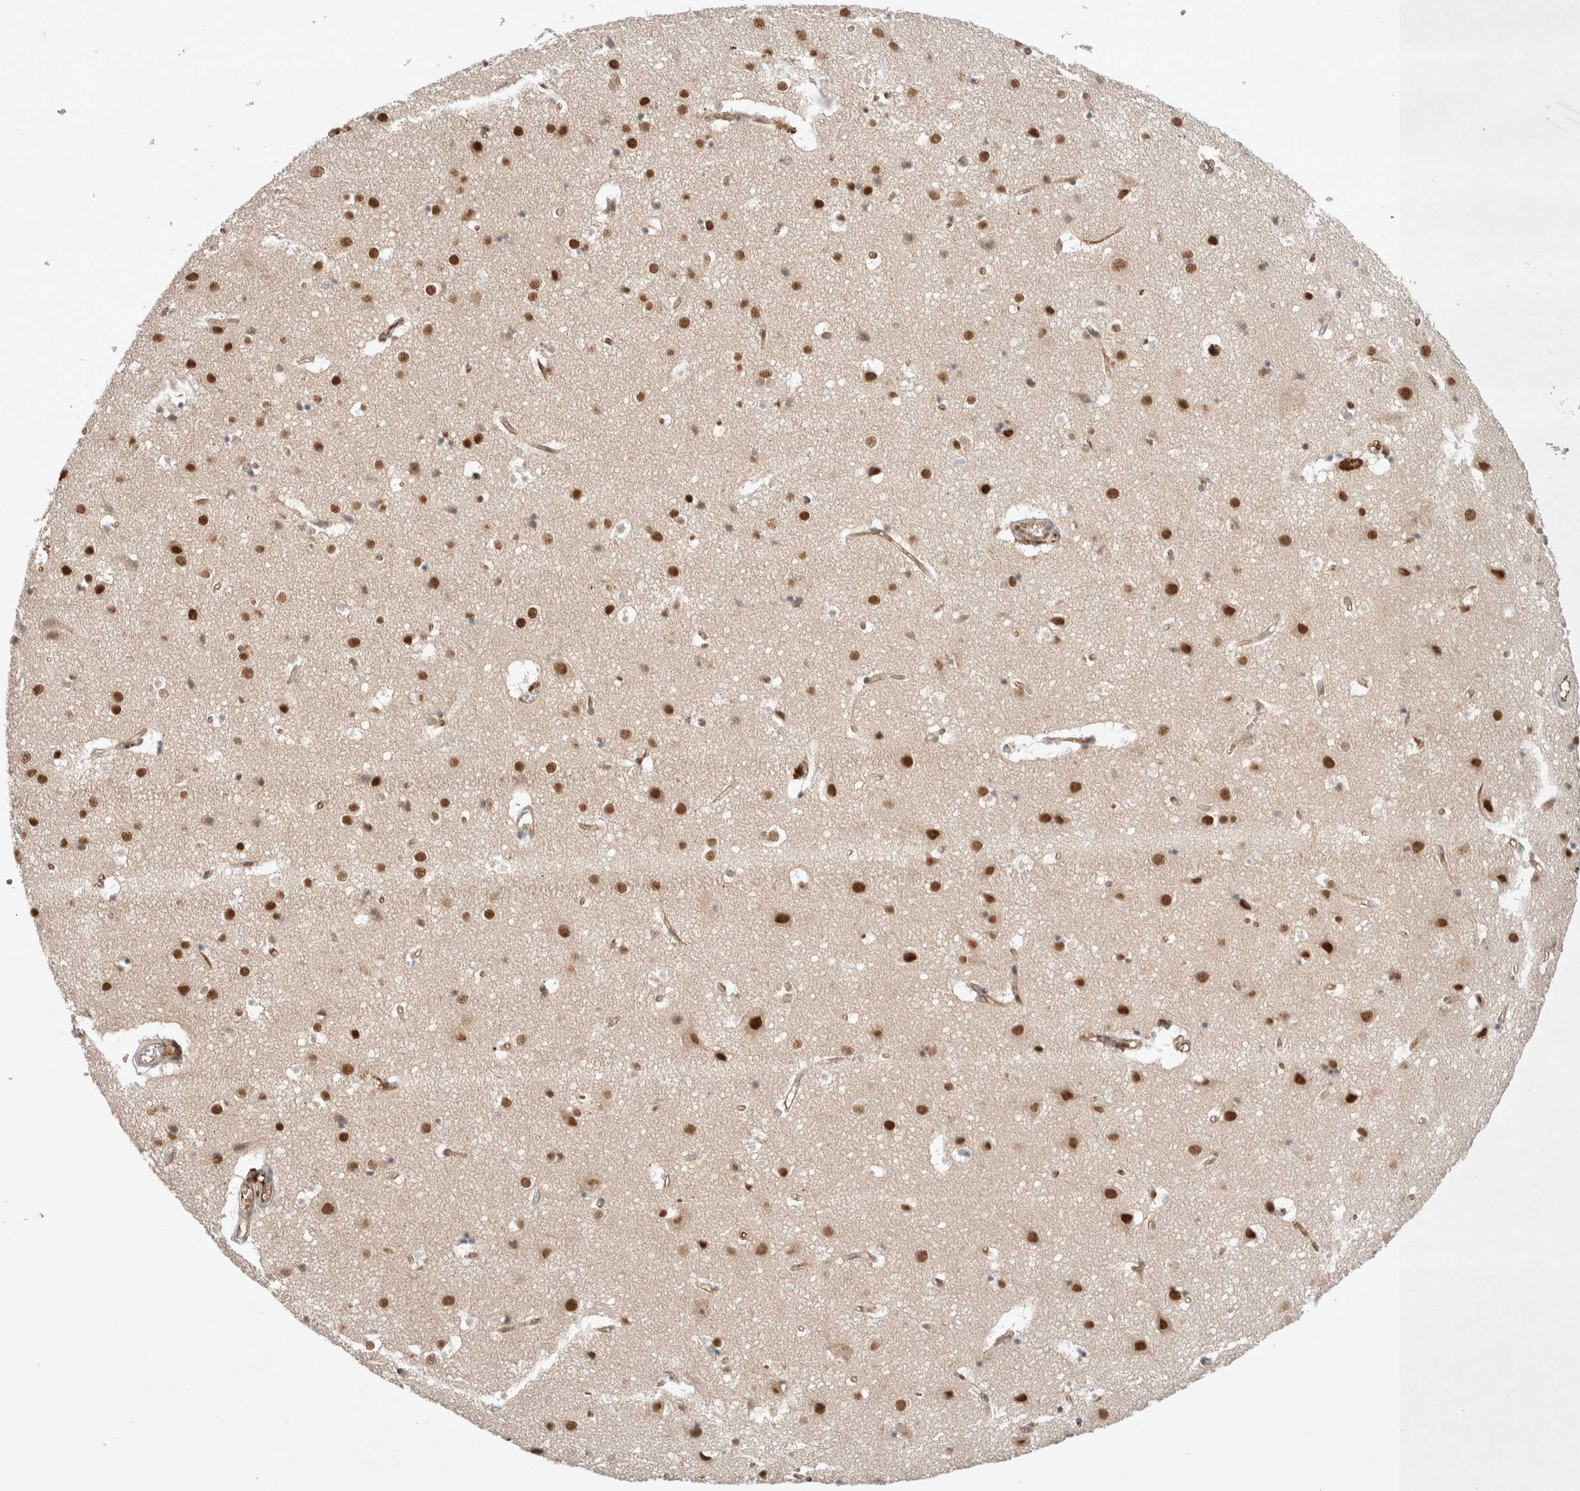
{"staining": {"intensity": "moderate", "quantity": ">75%", "location": "cytoplasmic/membranous"}, "tissue": "cerebral cortex", "cell_type": "Endothelial cells", "image_type": "normal", "snomed": [{"axis": "morphology", "description": "Normal tissue, NOS"}, {"axis": "topography", "description": "Cerebral cortex"}], "caption": "About >75% of endothelial cells in benign cerebral cortex demonstrate moderate cytoplasmic/membranous protein staining as visualized by brown immunohistochemical staining.", "gene": "ZNF704", "patient": {"sex": "male", "age": 54}}